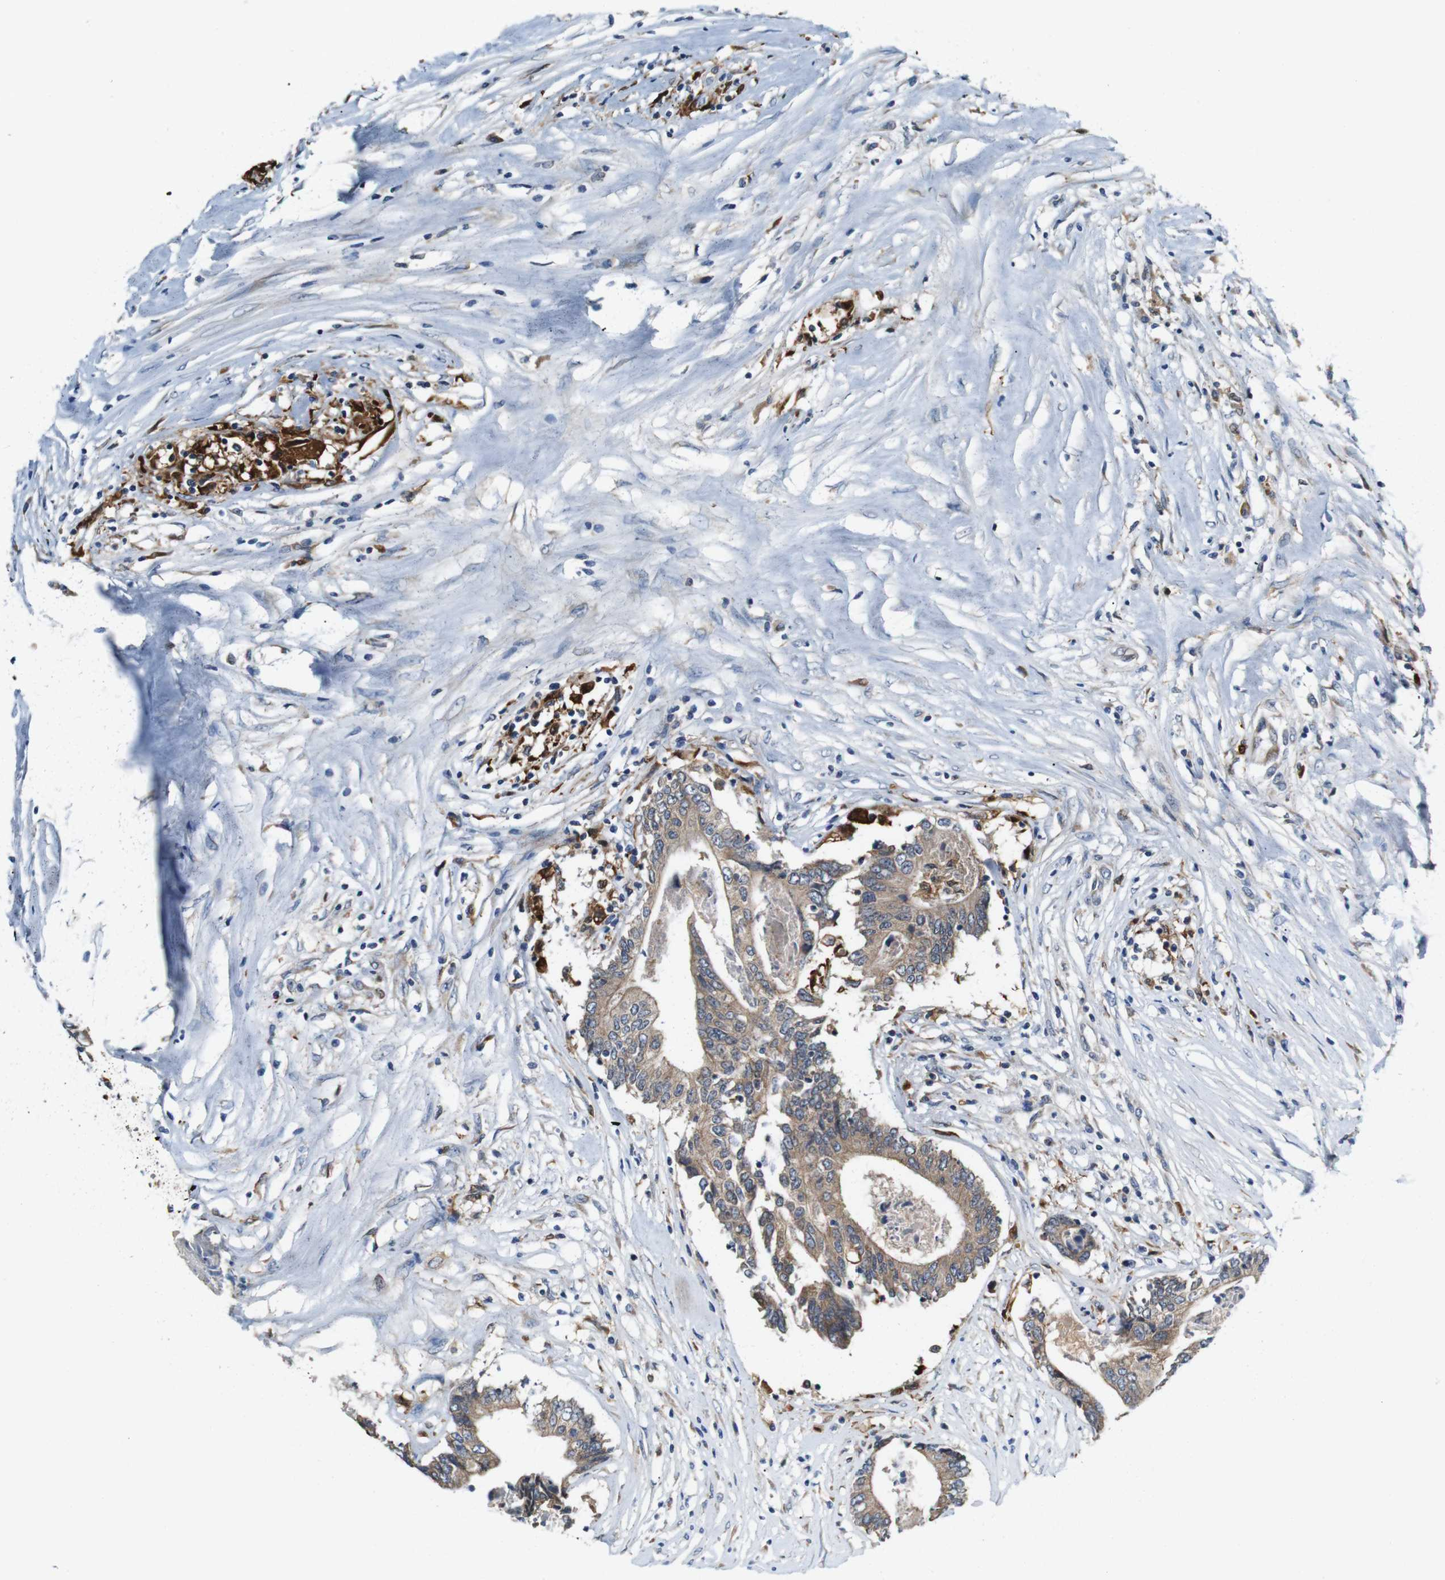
{"staining": {"intensity": "weak", "quantity": ">75%", "location": "cytoplasmic/membranous"}, "tissue": "colorectal cancer", "cell_type": "Tumor cells", "image_type": "cancer", "snomed": [{"axis": "morphology", "description": "Adenocarcinoma, NOS"}, {"axis": "topography", "description": "Rectum"}], "caption": "This histopathology image shows colorectal adenocarcinoma stained with immunohistochemistry to label a protein in brown. The cytoplasmic/membranous of tumor cells show weak positivity for the protein. Nuclei are counter-stained blue.", "gene": "NEBL", "patient": {"sex": "male", "age": 63}}